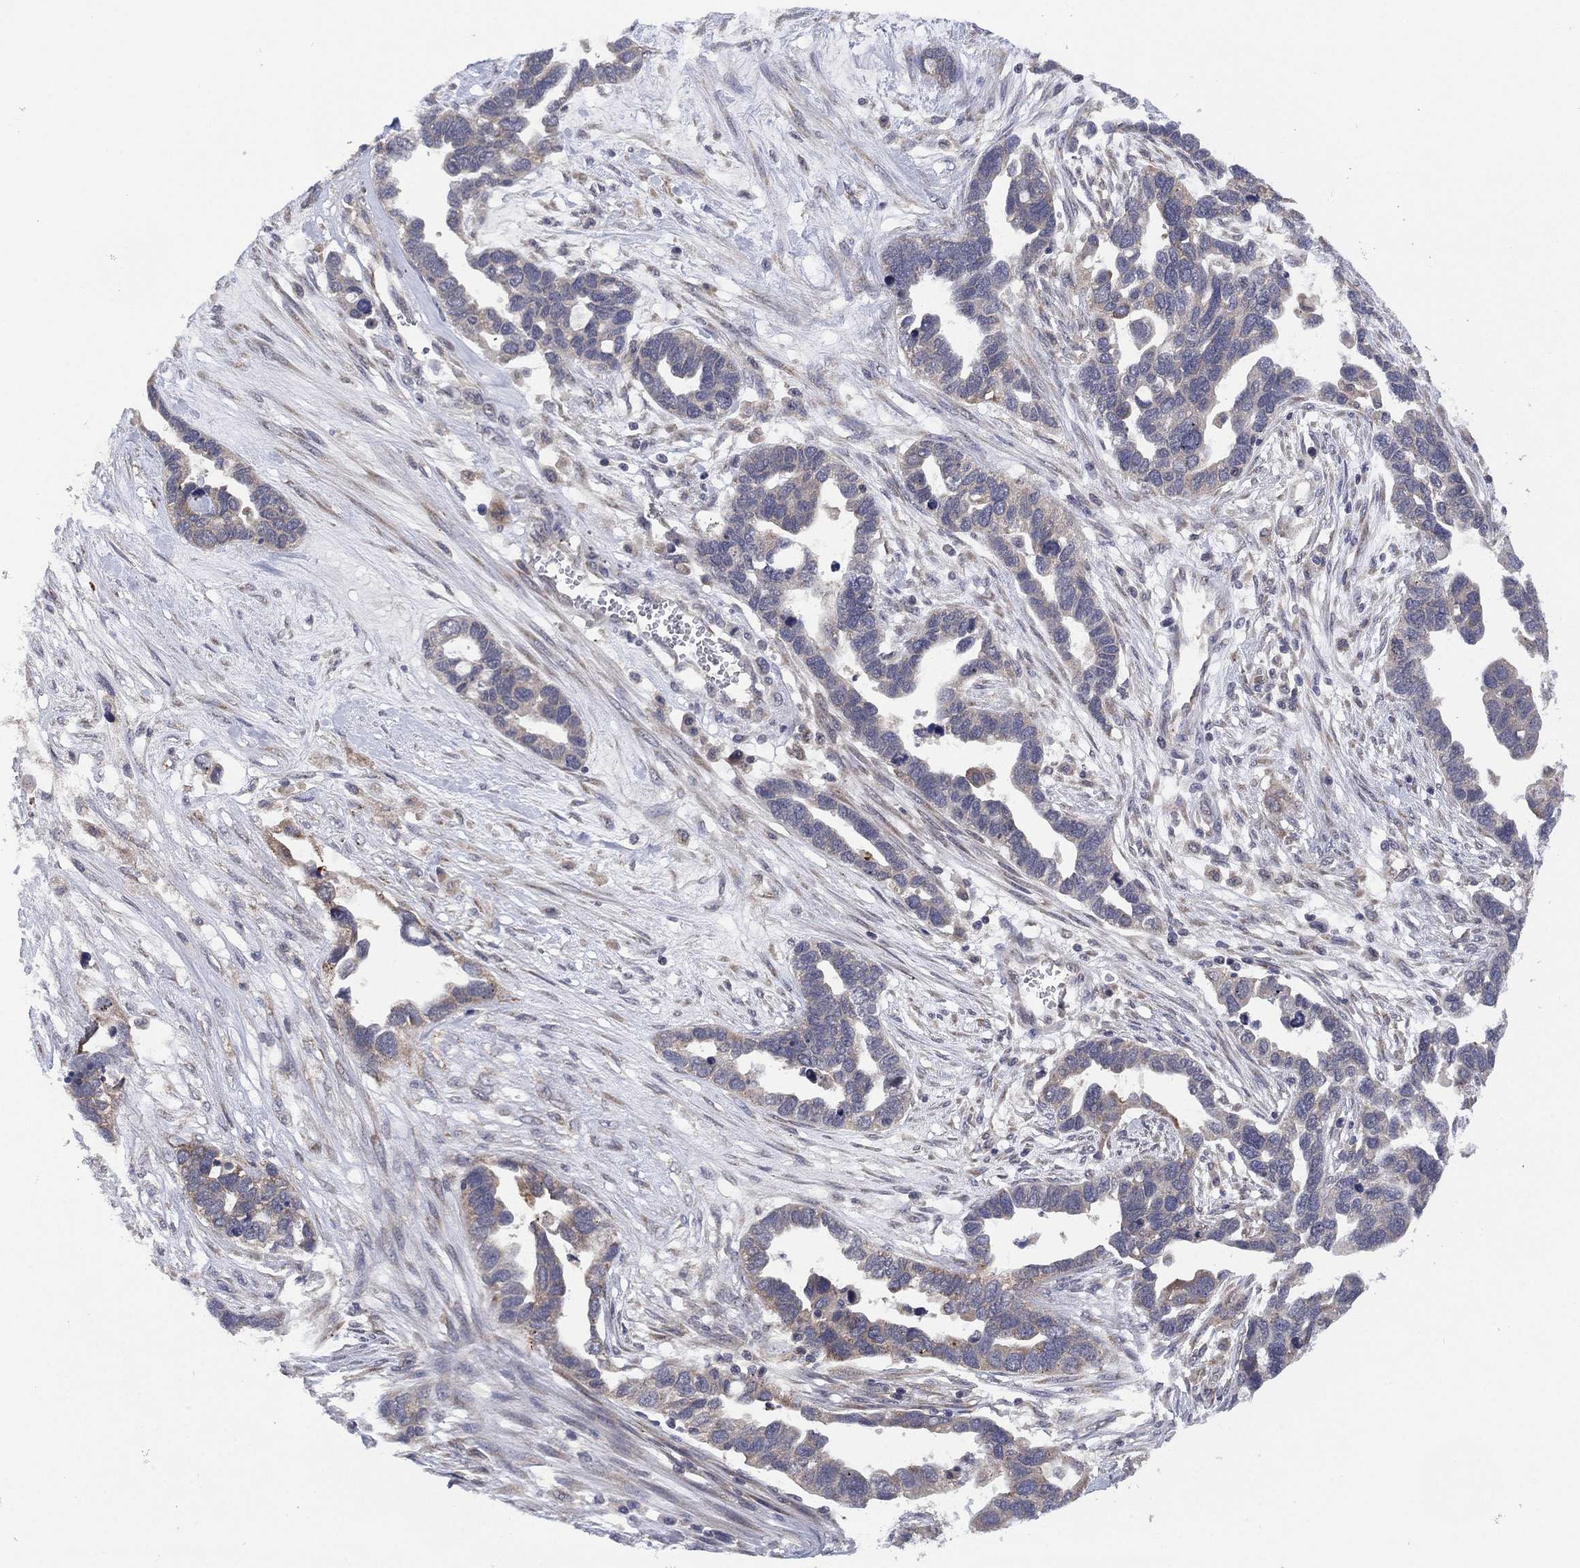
{"staining": {"intensity": "negative", "quantity": "none", "location": "none"}, "tissue": "ovarian cancer", "cell_type": "Tumor cells", "image_type": "cancer", "snomed": [{"axis": "morphology", "description": "Cystadenocarcinoma, serous, NOS"}, {"axis": "topography", "description": "Ovary"}], "caption": "Histopathology image shows no protein staining in tumor cells of ovarian cancer tissue.", "gene": "SELENOO", "patient": {"sex": "female", "age": 54}}